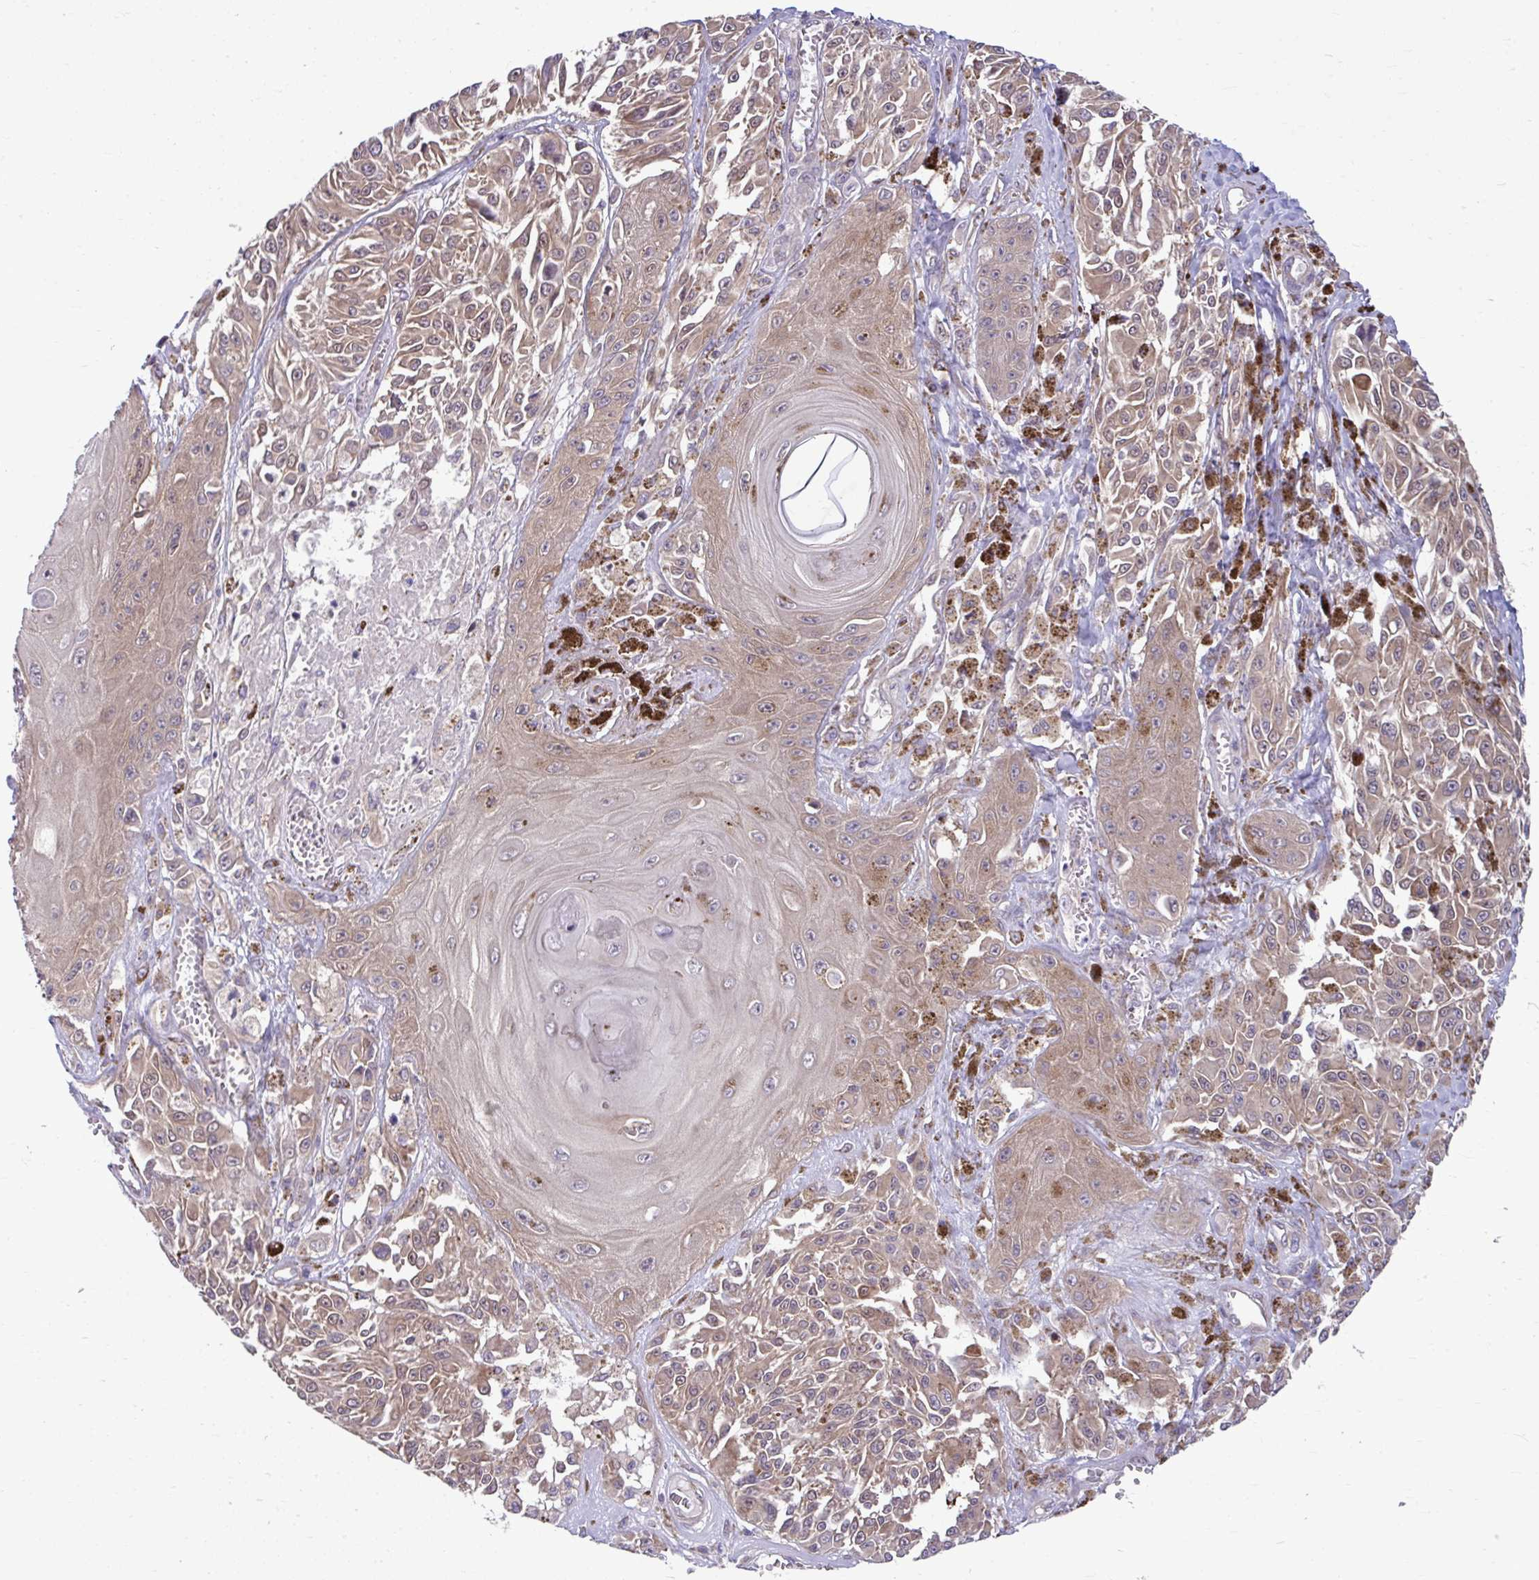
{"staining": {"intensity": "weak", "quantity": ">75%", "location": "cytoplasmic/membranous"}, "tissue": "melanoma", "cell_type": "Tumor cells", "image_type": "cancer", "snomed": [{"axis": "morphology", "description": "Malignant melanoma, NOS"}, {"axis": "topography", "description": "Skin"}], "caption": "Immunohistochemical staining of melanoma exhibits weak cytoplasmic/membranous protein expression in approximately >75% of tumor cells.", "gene": "PCDHB7", "patient": {"sex": "male", "age": 94}}